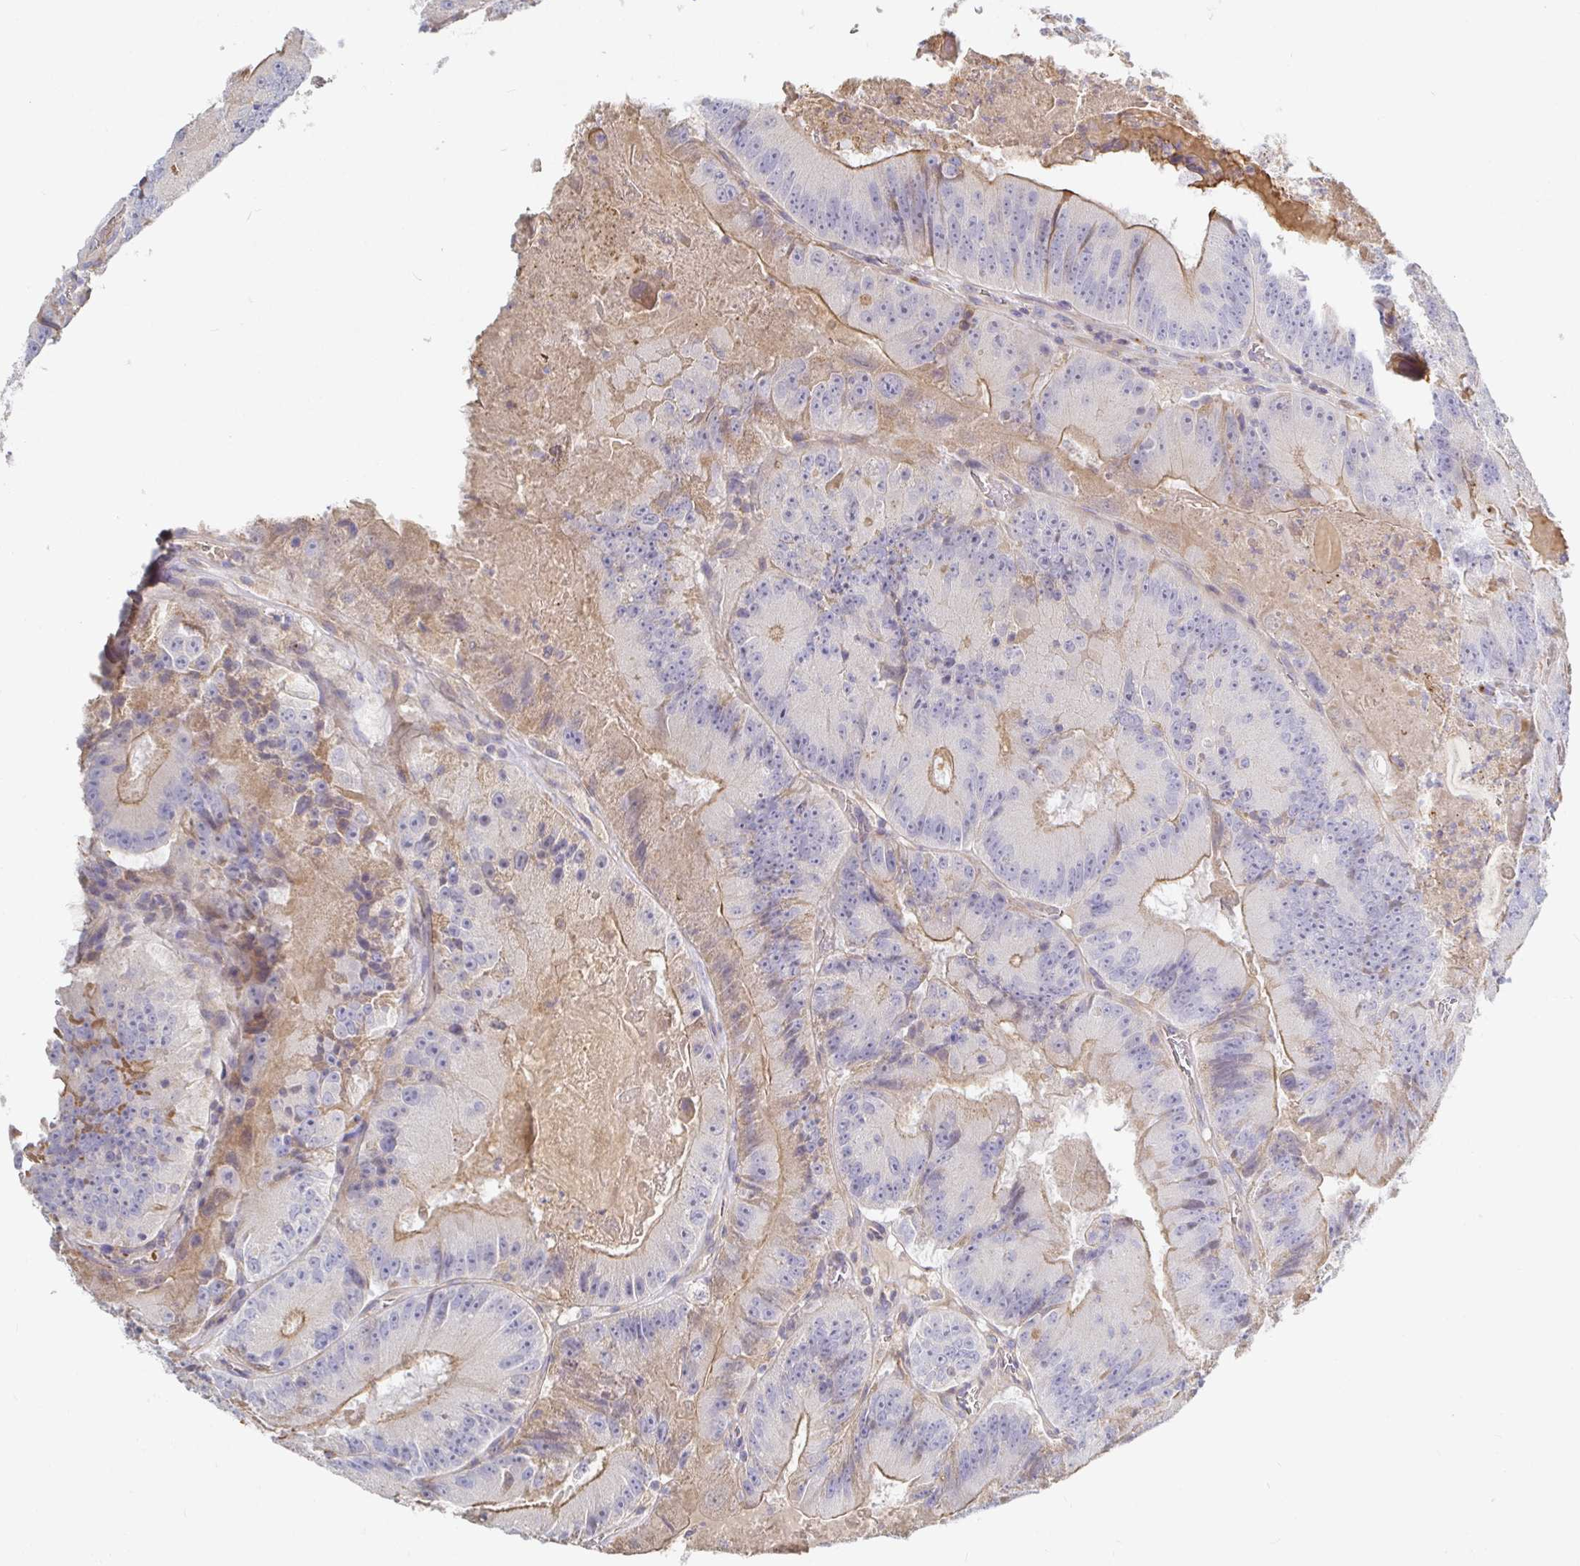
{"staining": {"intensity": "moderate", "quantity": "25%-75%", "location": "cytoplasmic/membranous"}, "tissue": "colorectal cancer", "cell_type": "Tumor cells", "image_type": "cancer", "snomed": [{"axis": "morphology", "description": "Adenocarcinoma, NOS"}, {"axis": "topography", "description": "Colon"}], "caption": "The image exhibits a brown stain indicating the presence of a protein in the cytoplasmic/membranous of tumor cells in colorectal cancer (adenocarcinoma).", "gene": "IRAK2", "patient": {"sex": "female", "age": 86}}